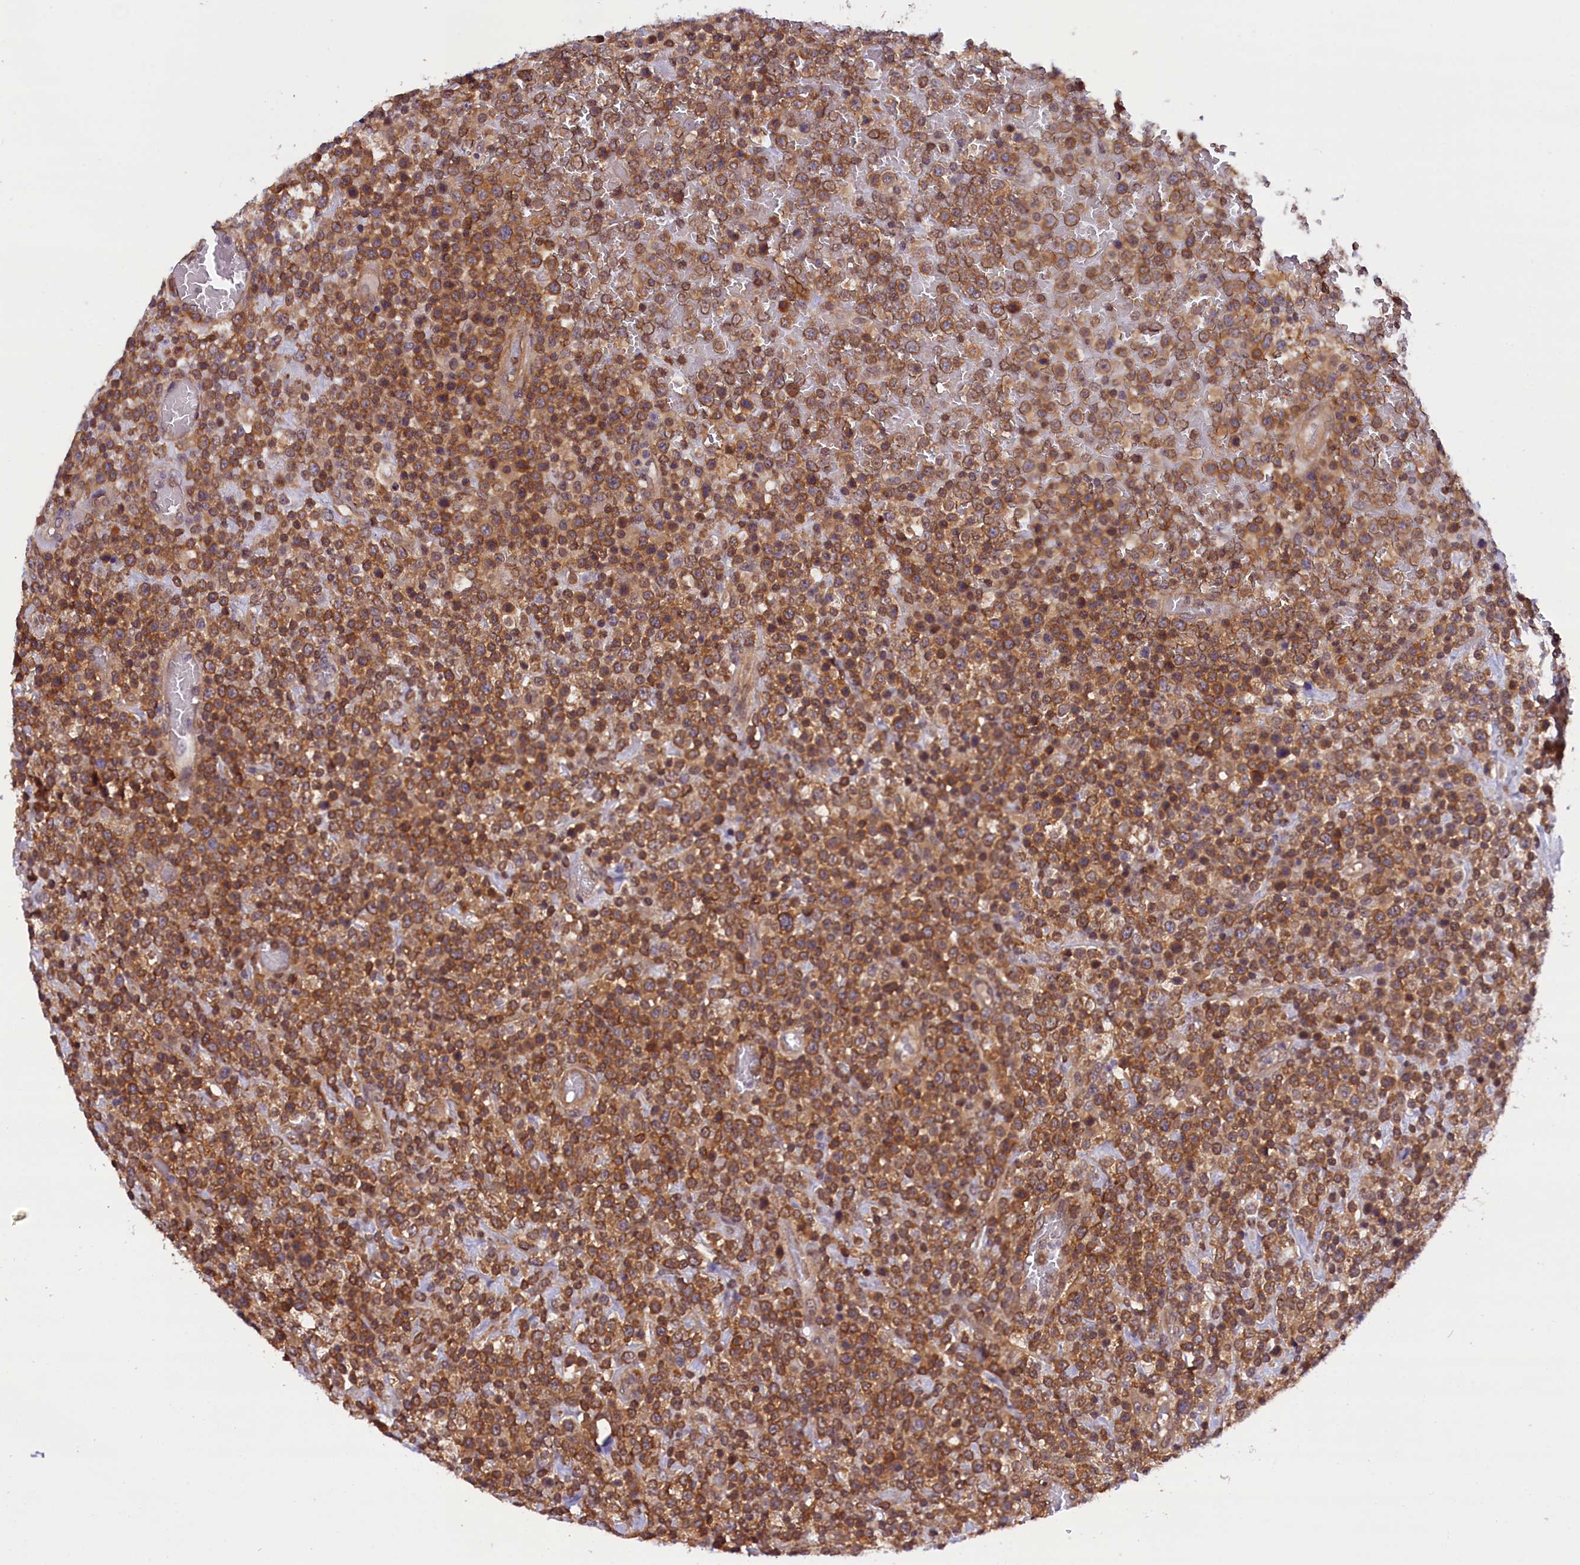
{"staining": {"intensity": "moderate", "quantity": ">75%", "location": "cytoplasmic/membranous"}, "tissue": "lymphoma", "cell_type": "Tumor cells", "image_type": "cancer", "snomed": [{"axis": "morphology", "description": "Malignant lymphoma, non-Hodgkin's type, High grade"}, {"axis": "topography", "description": "Colon"}], "caption": "High-grade malignant lymphoma, non-Hodgkin's type stained with DAB (3,3'-diaminobenzidine) IHC shows medium levels of moderate cytoplasmic/membranous staining in approximately >75% of tumor cells.", "gene": "TBCB", "patient": {"sex": "female", "age": 53}}